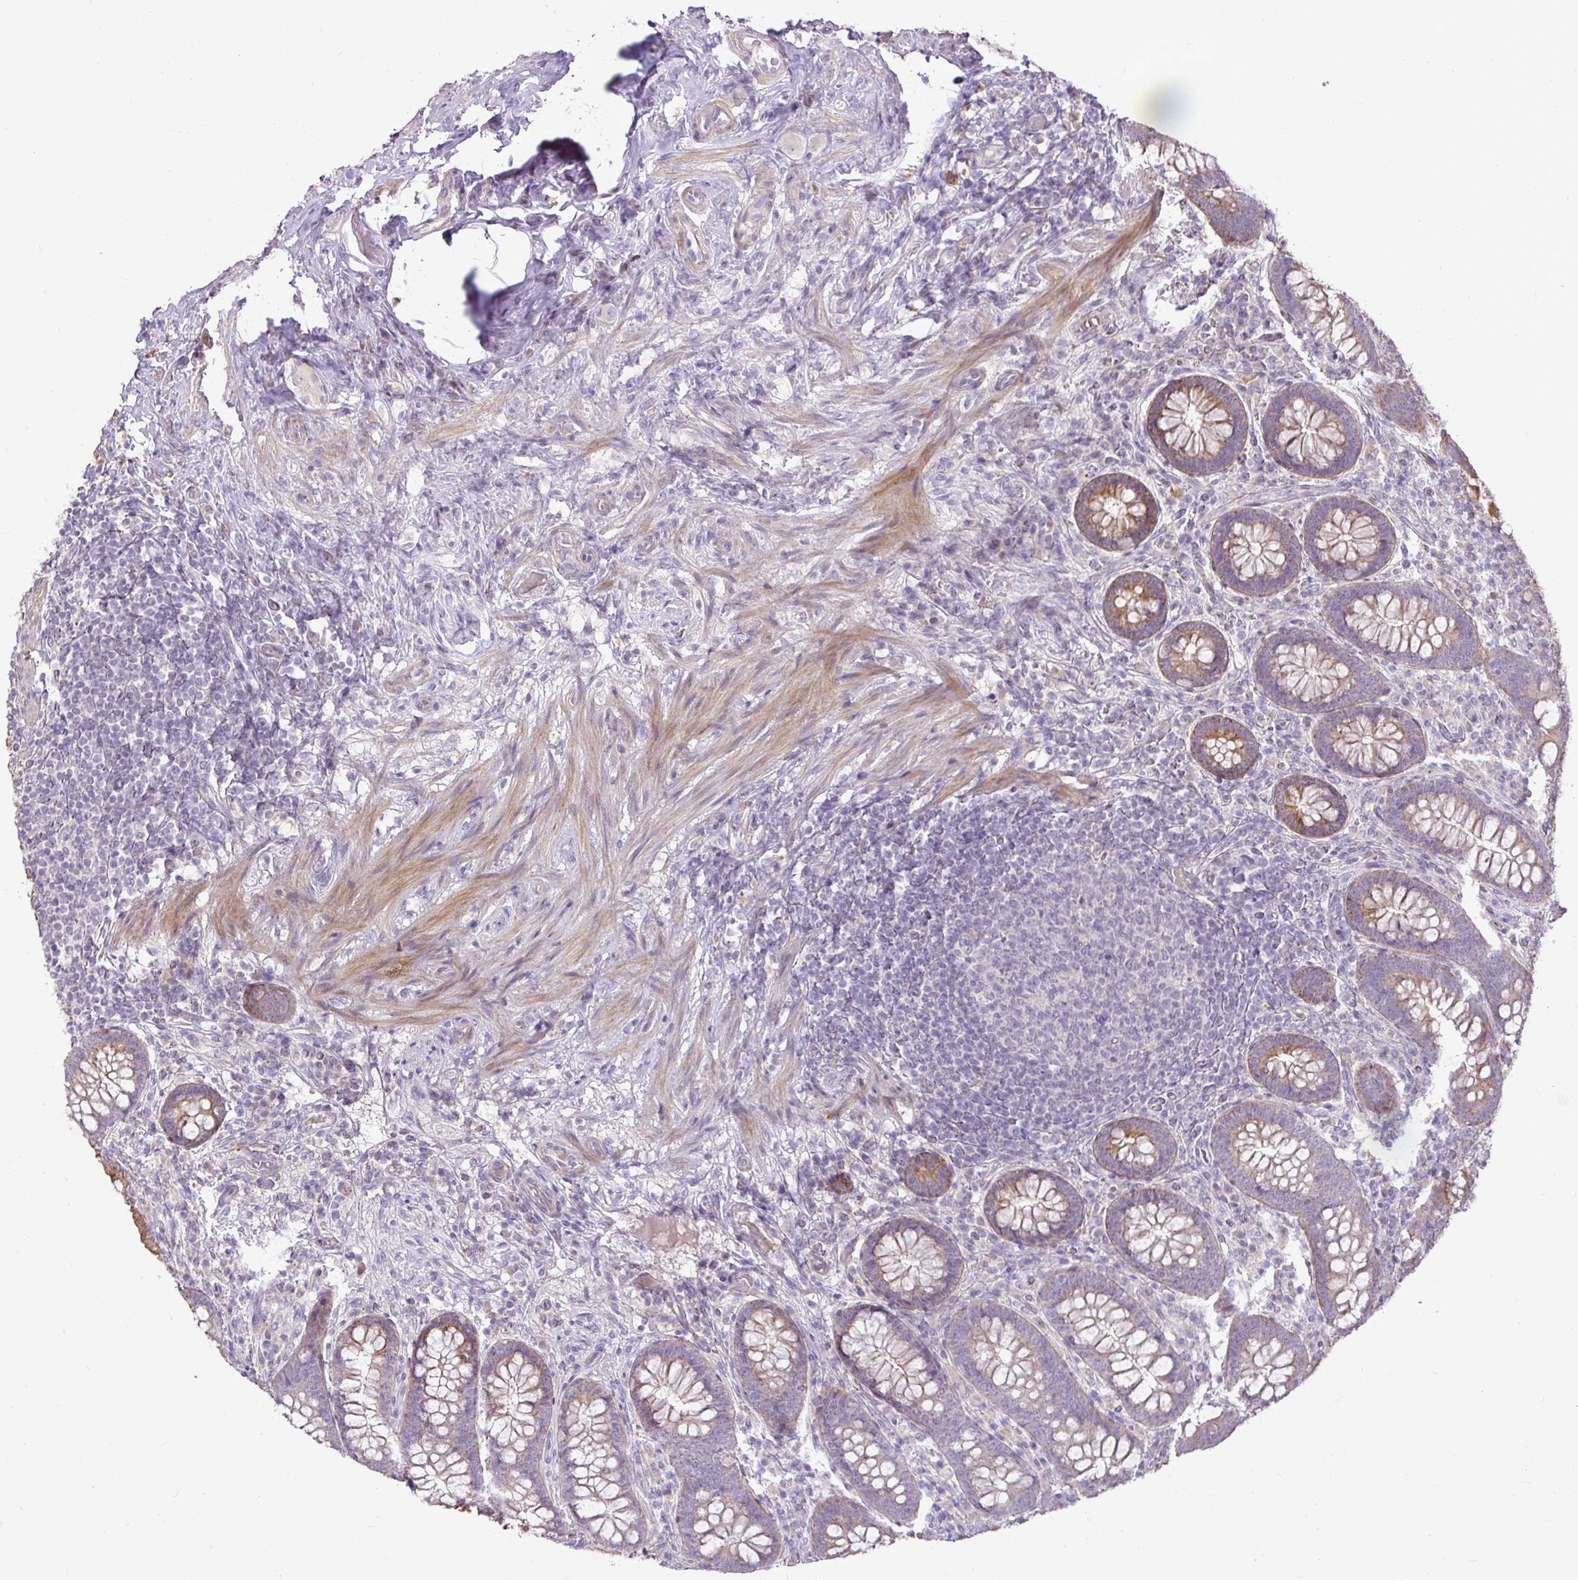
{"staining": {"intensity": "moderate", "quantity": "25%-75%", "location": "cytoplasmic/membranous"}, "tissue": "appendix", "cell_type": "Glandular cells", "image_type": "normal", "snomed": [{"axis": "morphology", "description": "Normal tissue, NOS"}, {"axis": "topography", "description": "Appendix"}], "caption": "Approximately 25%-75% of glandular cells in unremarkable appendix show moderate cytoplasmic/membranous protein positivity as visualized by brown immunohistochemical staining.", "gene": "STRIP1", "patient": {"sex": "male", "age": 71}}